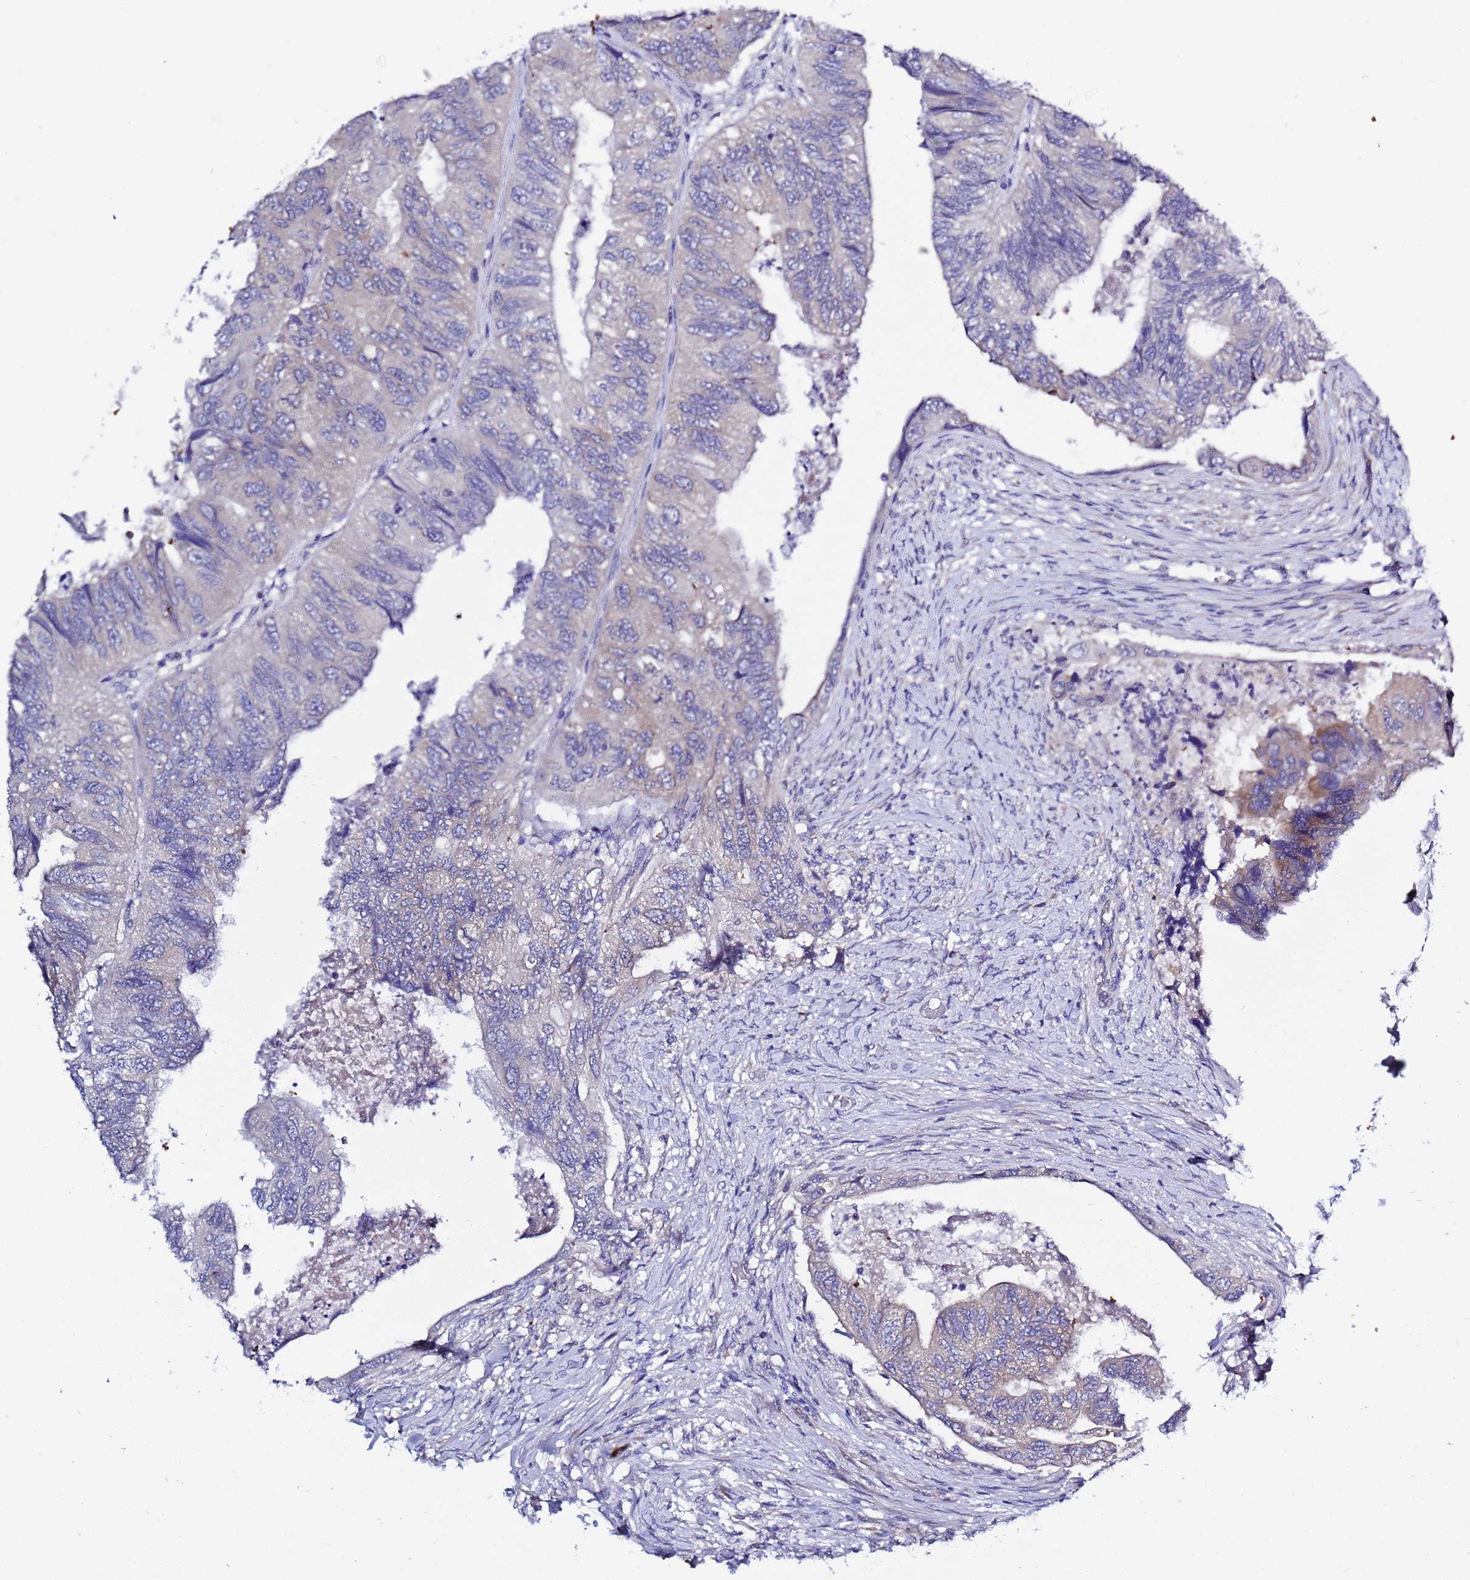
{"staining": {"intensity": "weak", "quantity": "<25%", "location": "cytoplasmic/membranous"}, "tissue": "colorectal cancer", "cell_type": "Tumor cells", "image_type": "cancer", "snomed": [{"axis": "morphology", "description": "Adenocarcinoma, NOS"}, {"axis": "topography", "description": "Rectum"}], "caption": "IHC histopathology image of neoplastic tissue: human colorectal cancer (adenocarcinoma) stained with DAB (3,3'-diaminobenzidine) exhibits no significant protein staining in tumor cells.", "gene": "RC3H2", "patient": {"sex": "male", "age": 63}}